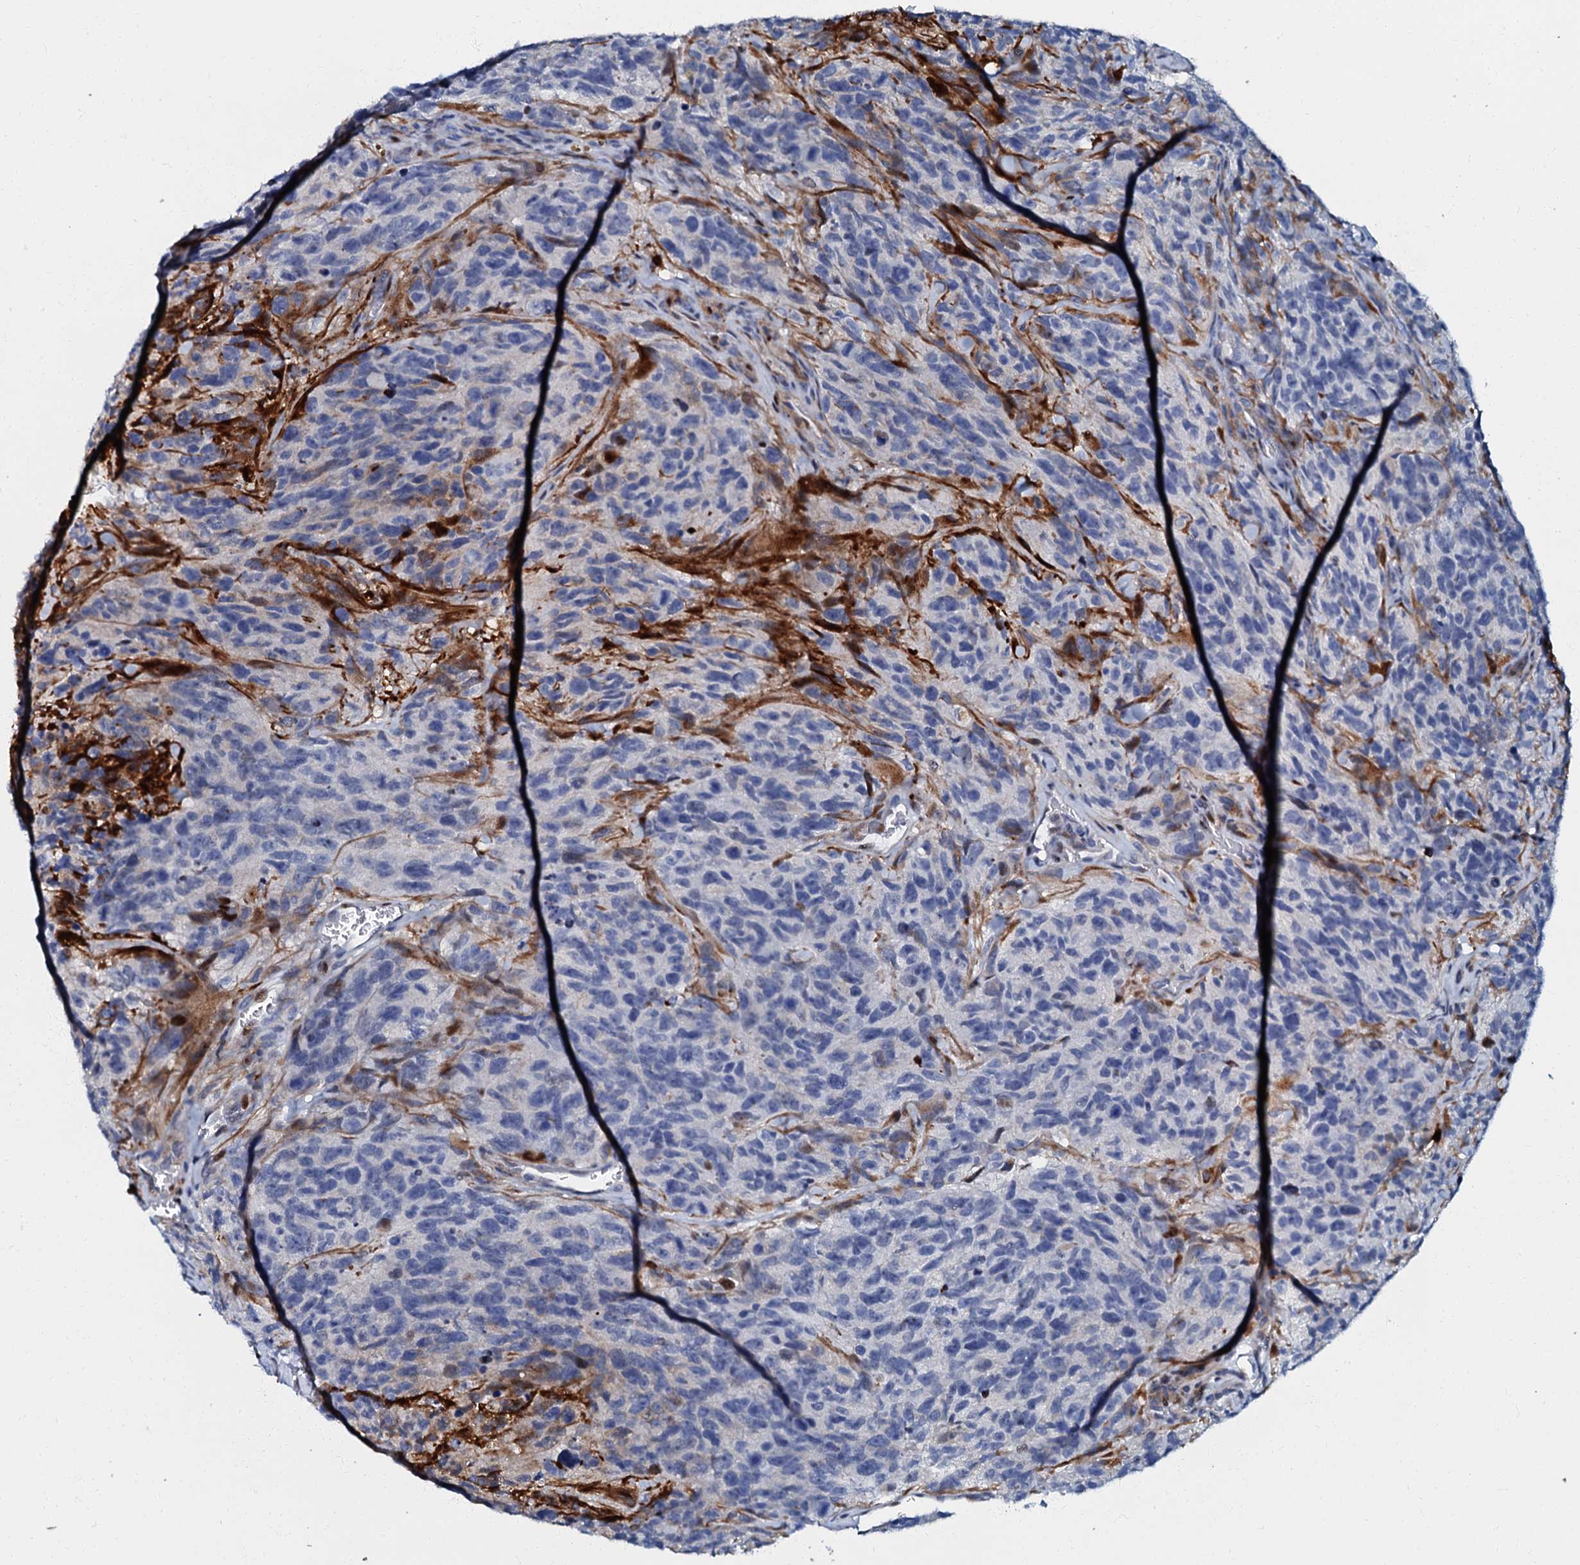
{"staining": {"intensity": "moderate", "quantity": "<25%", "location": "cytoplasmic/membranous"}, "tissue": "glioma", "cell_type": "Tumor cells", "image_type": "cancer", "snomed": [{"axis": "morphology", "description": "Glioma, malignant, High grade"}, {"axis": "topography", "description": "Brain"}], "caption": "A brown stain labels moderate cytoplasmic/membranous positivity of a protein in glioma tumor cells.", "gene": "MFSD5", "patient": {"sex": "male", "age": 69}}